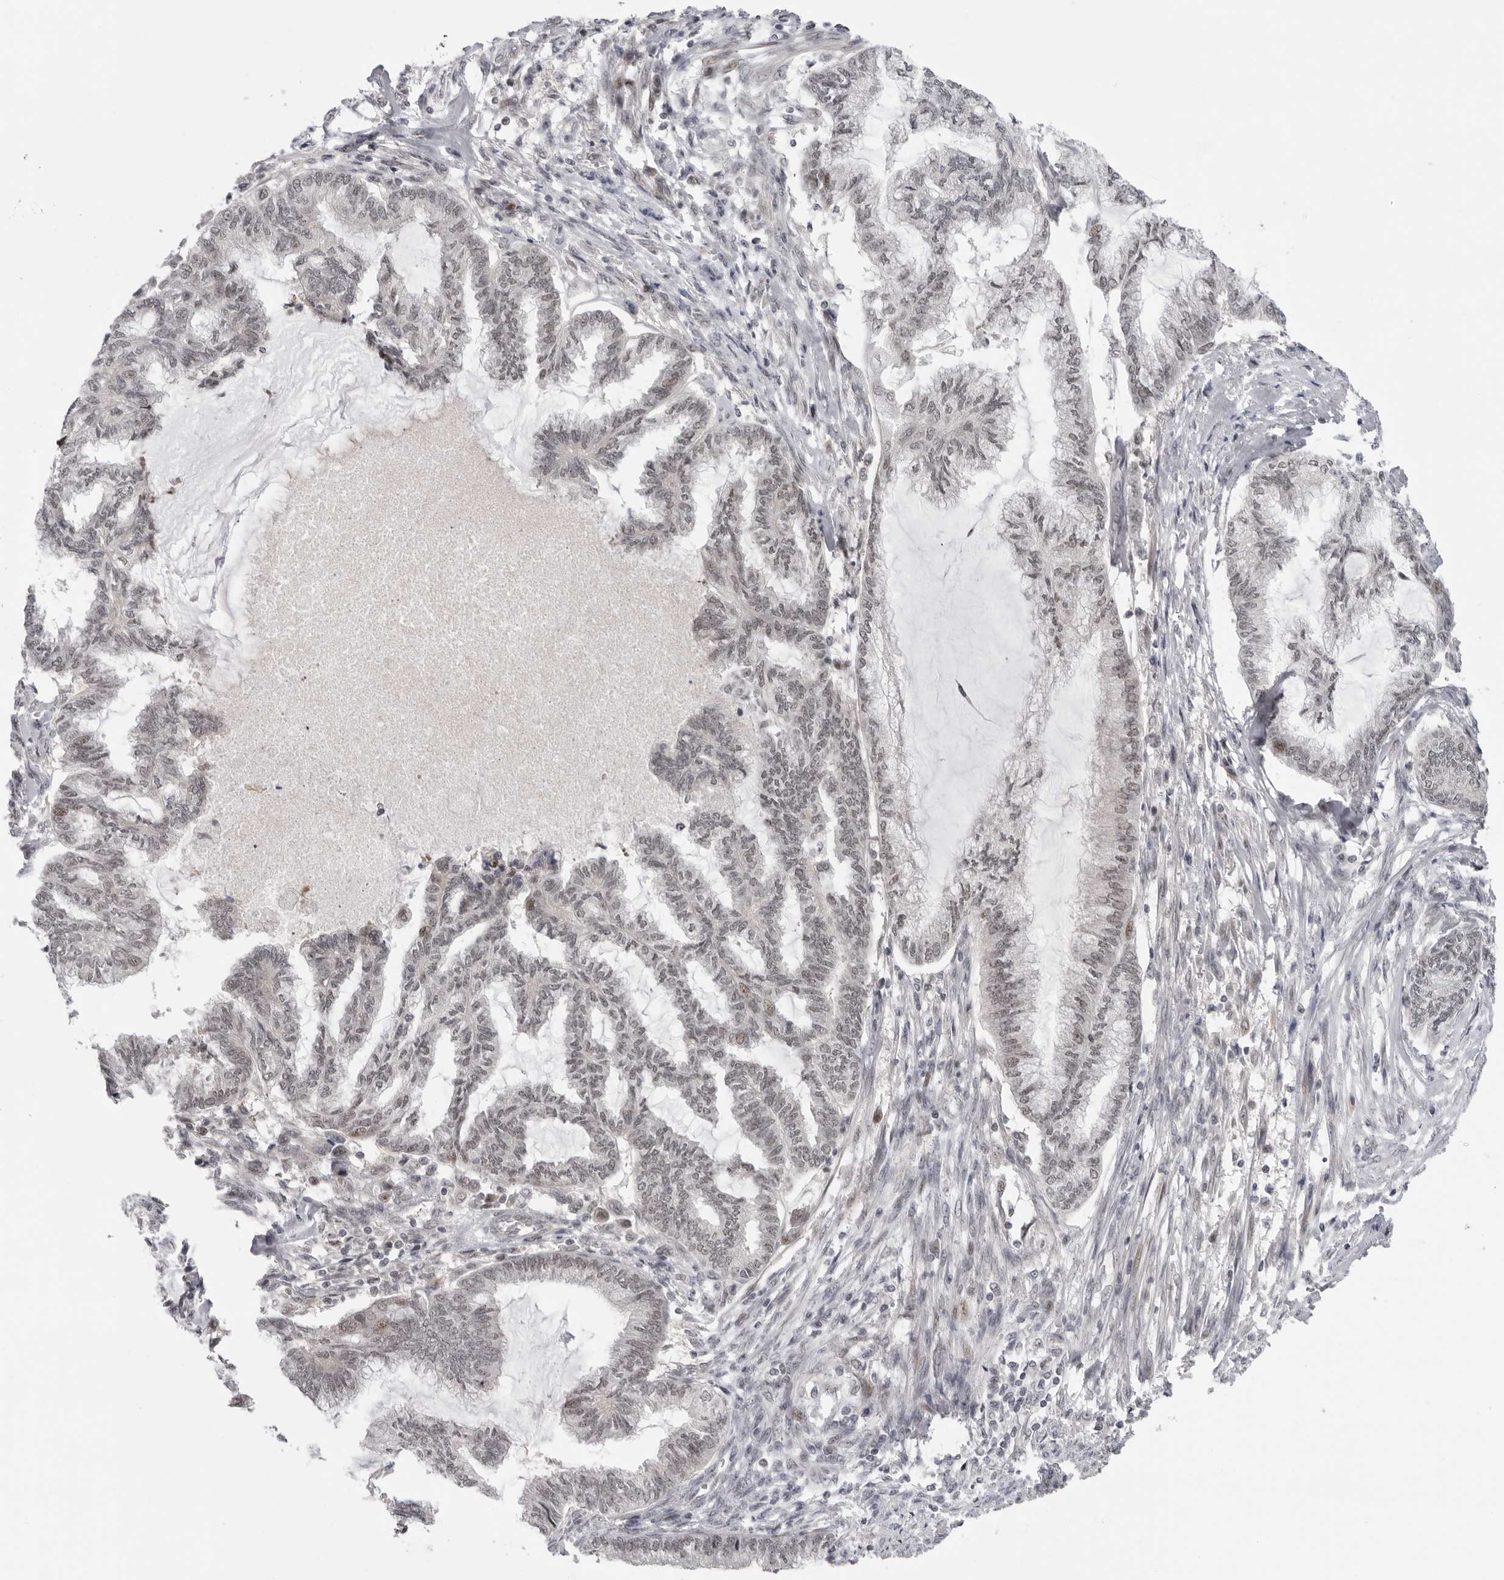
{"staining": {"intensity": "weak", "quantity": "25%-75%", "location": "nuclear"}, "tissue": "endometrial cancer", "cell_type": "Tumor cells", "image_type": "cancer", "snomed": [{"axis": "morphology", "description": "Adenocarcinoma, NOS"}, {"axis": "topography", "description": "Endometrium"}], "caption": "Immunohistochemistry (IHC) (DAB (3,3'-diaminobenzidine)) staining of endometrial cancer exhibits weak nuclear protein staining in about 25%-75% of tumor cells.", "gene": "ALPK2", "patient": {"sex": "female", "age": 86}}